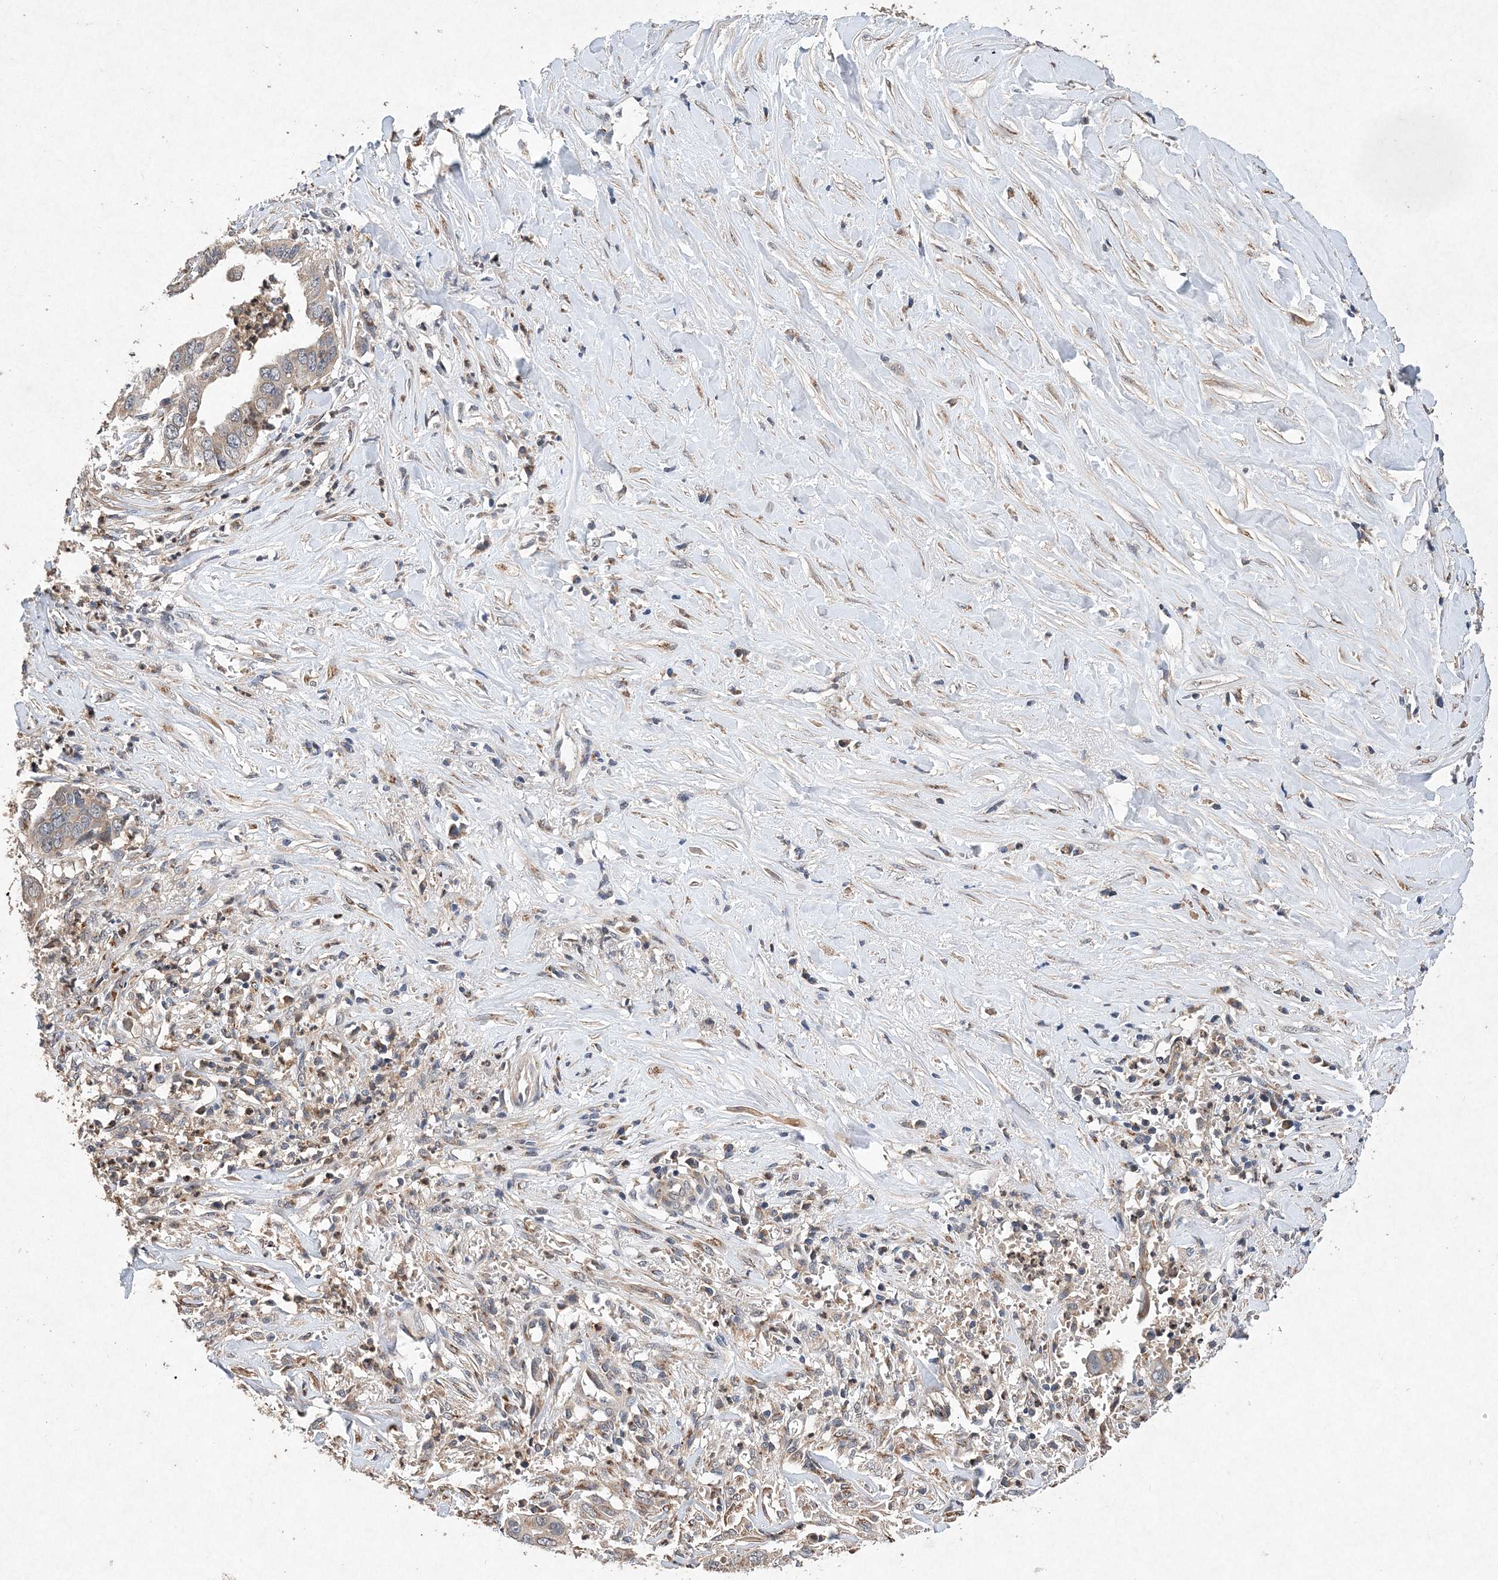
{"staining": {"intensity": "weak", "quantity": "<25%", "location": "cytoplasmic/membranous"}, "tissue": "liver cancer", "cell_type": "Tumor cells", "image_type": "cancer", "snomed": [{"axis": "morphology", "description": "Cholangiocarcinoma"}, {"axis": "topography", "description": "Liver"}], "caption": "Immunohistochemical staining of human liver cancer exhibits no significant expression in tumor cells.", "gene": "PROSER1", "patient": {"sex": "female", "age": 79}}